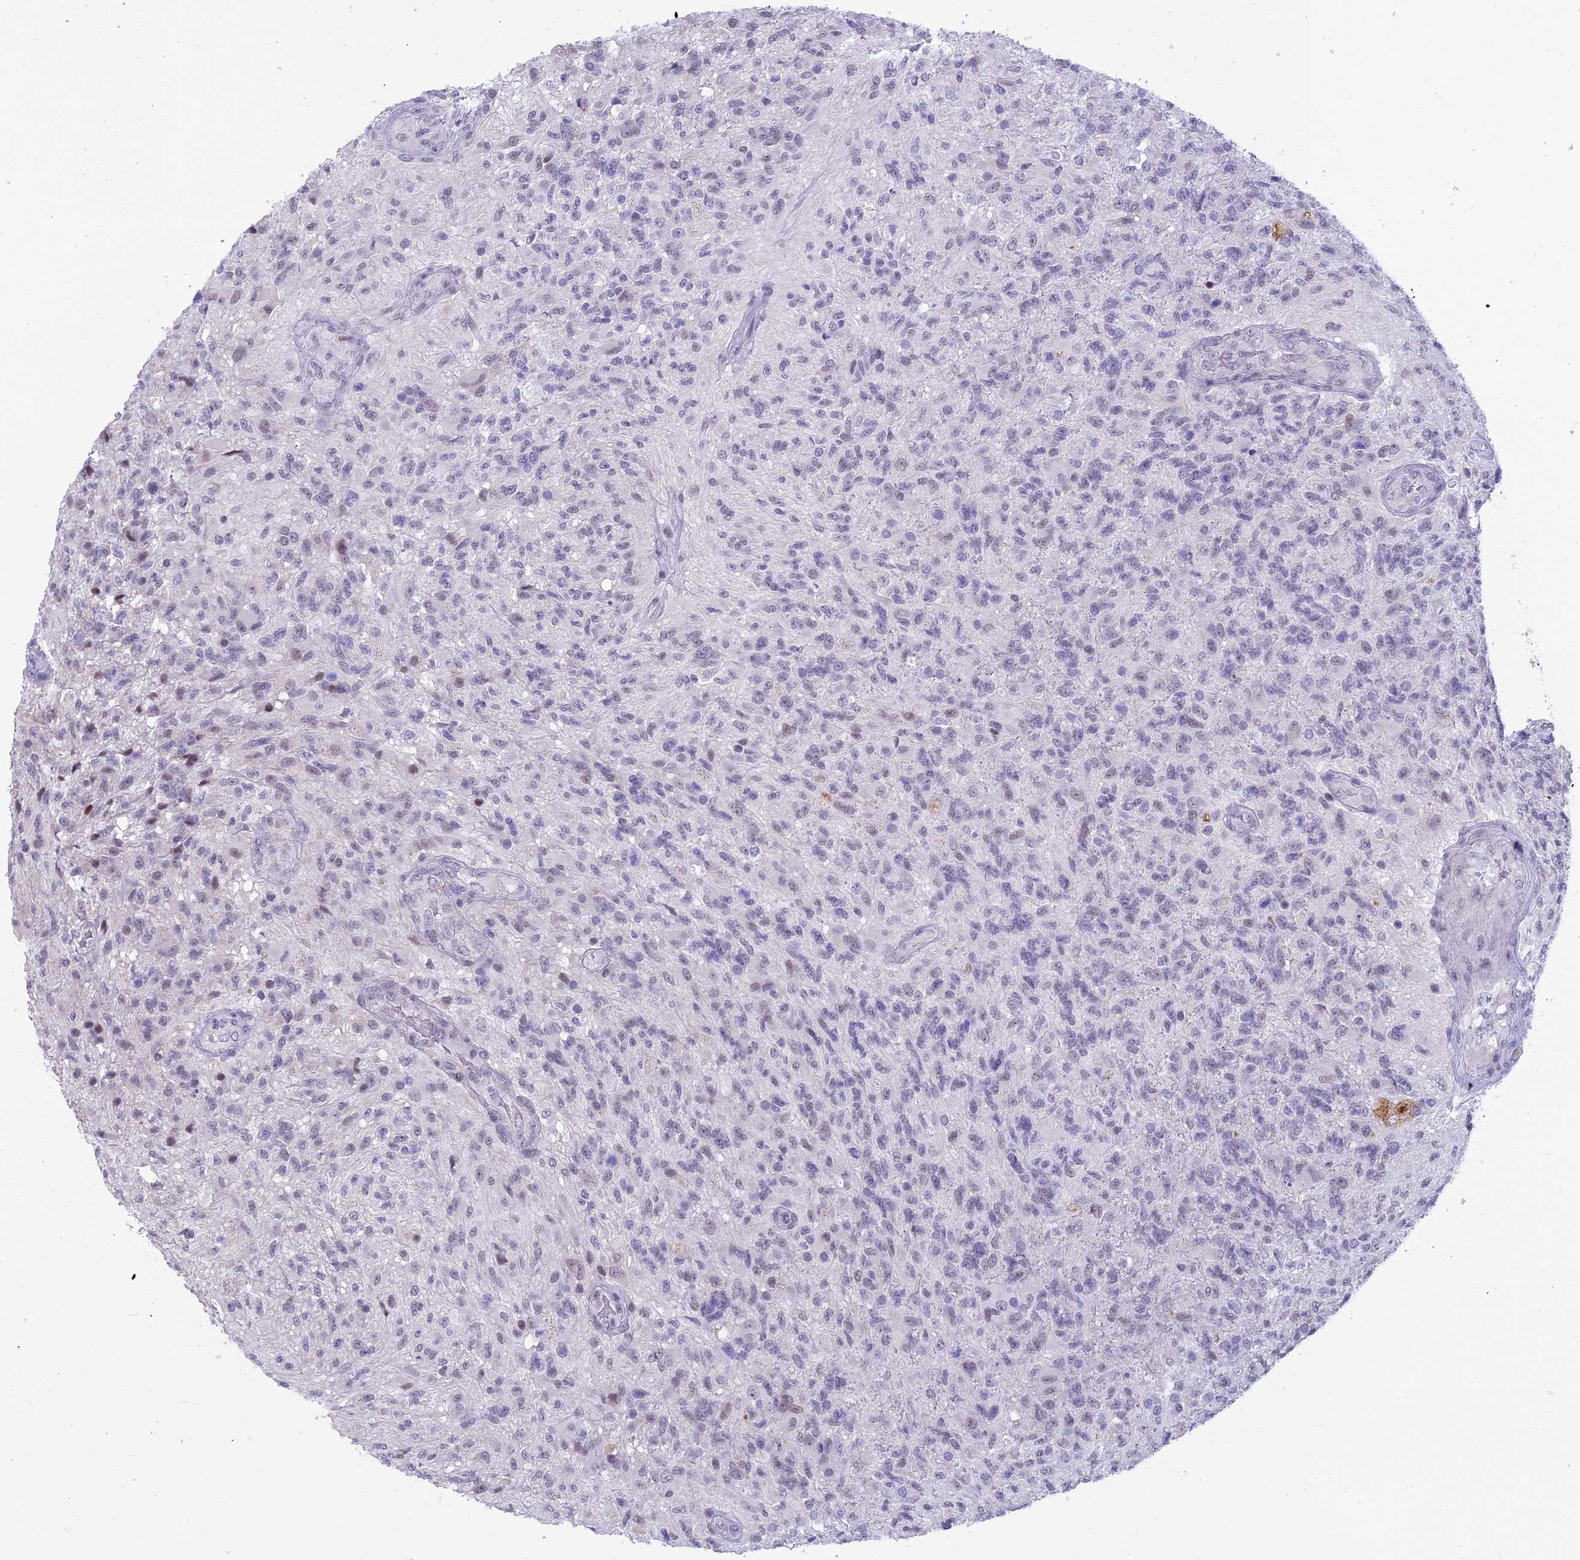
{"staining": {"intensity": "negative", "quantity": "none", "location": "none"}, "tissue": "glioma", "cell_type": "Tumor cells", "image_type": "cancer", "snomed": [{"axis": "morphology", "description": "Glioma, malignant, High grade"}, {"axis": "topography", "description": "Brain"}], "caption": "This is a image of IHC staining of glioma, which shows no positivity in tumor cells.", "gene": "SPIRE2", "patient": {"sex": "male", "age": 56}}